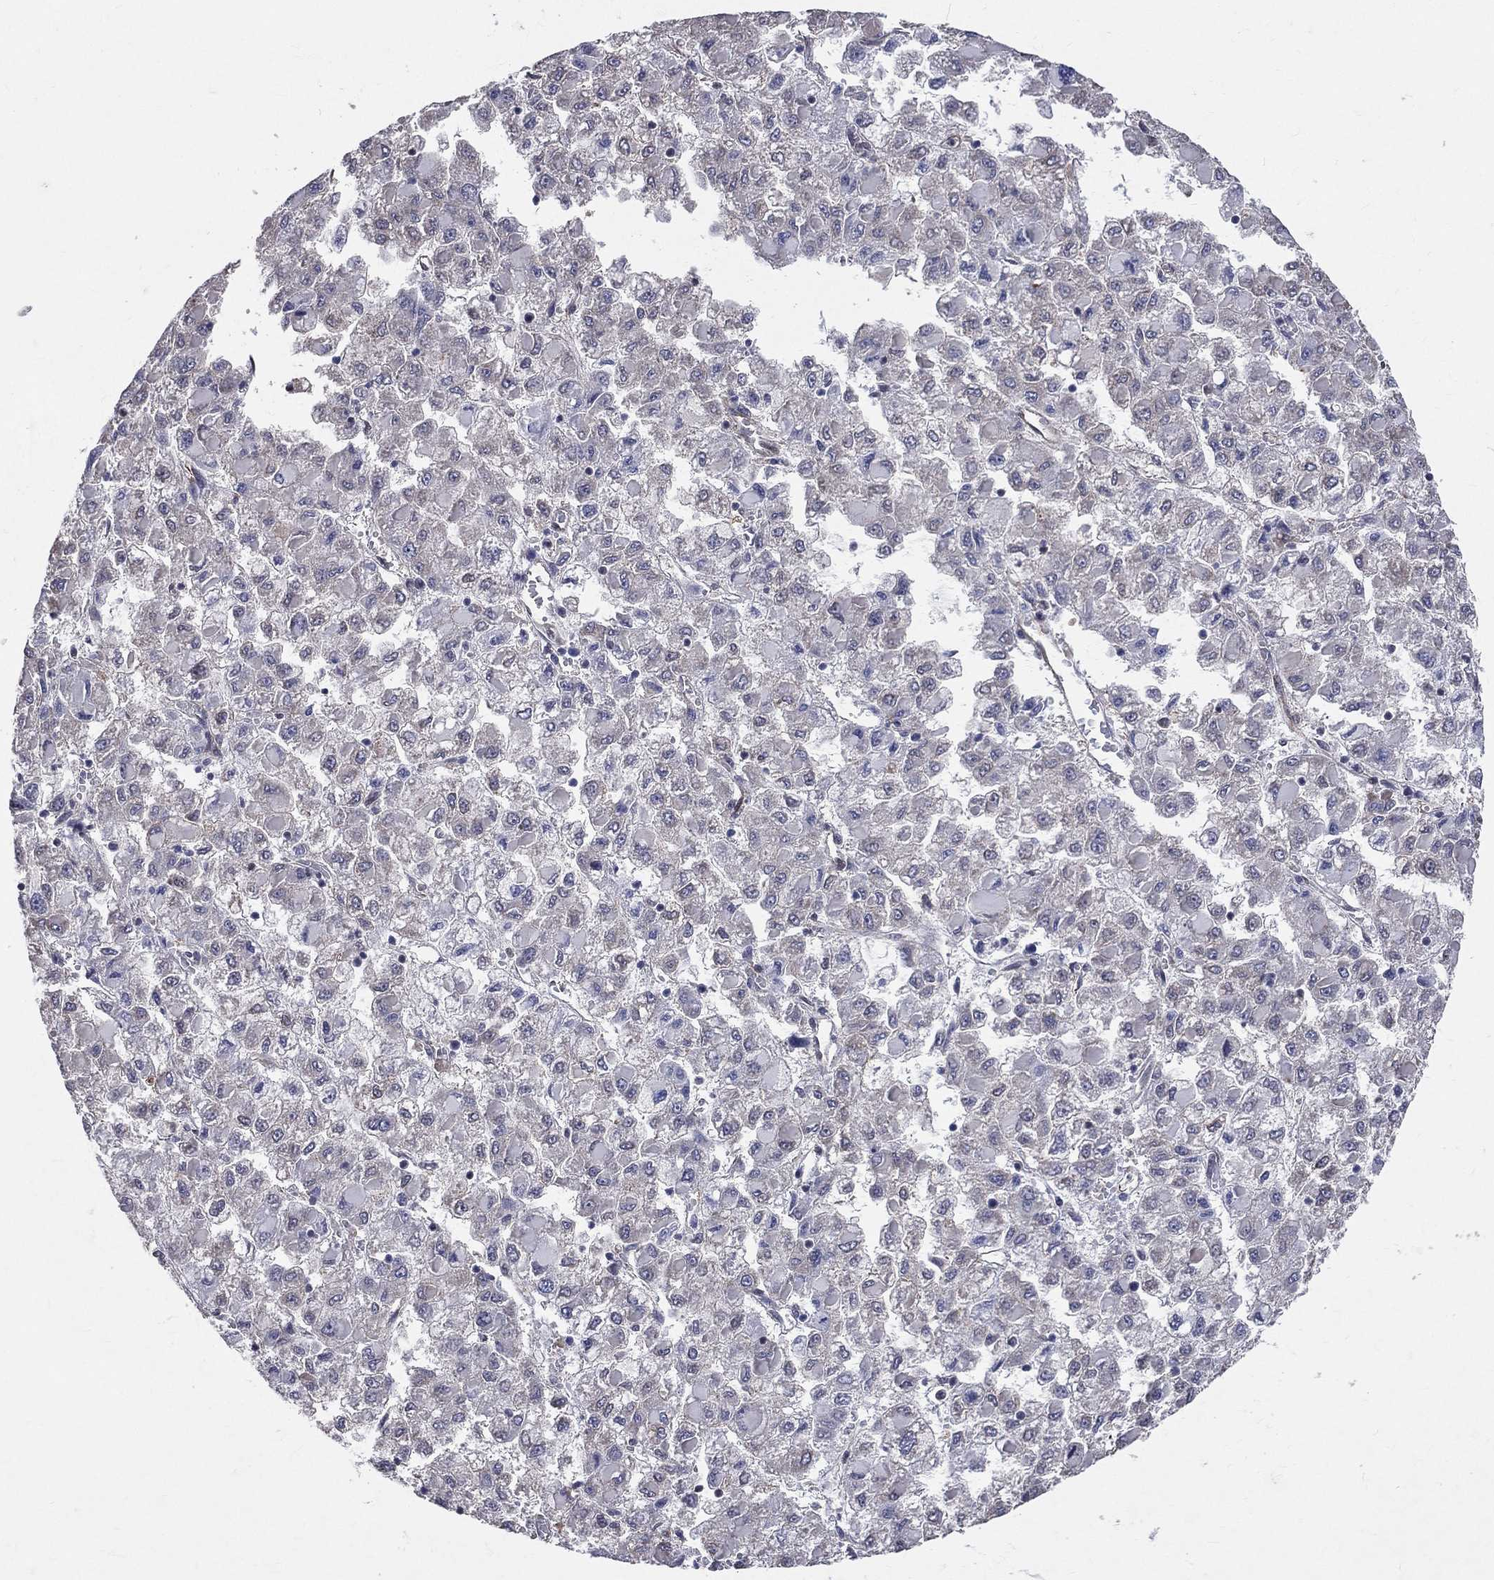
{"staining": {"intensity": "negative", "quantity": "none", "location": "none"}, "tissue": "liver cancer", "cell_type": "Tumor cells", "image_type": "cancer", "snomed": [{"axis": "morphology", "description": "Carcinoma, Hepatocellular, NOS"}, {"axis": "topography", "description": "Liver"}], "caption": "Immunohistochemistry (IHC) of liver hepatocellular carcinoma exhibits no staining in tumor cells.", "gene": "GMPR2", "patient": {"sex": "male", "age": 40}}